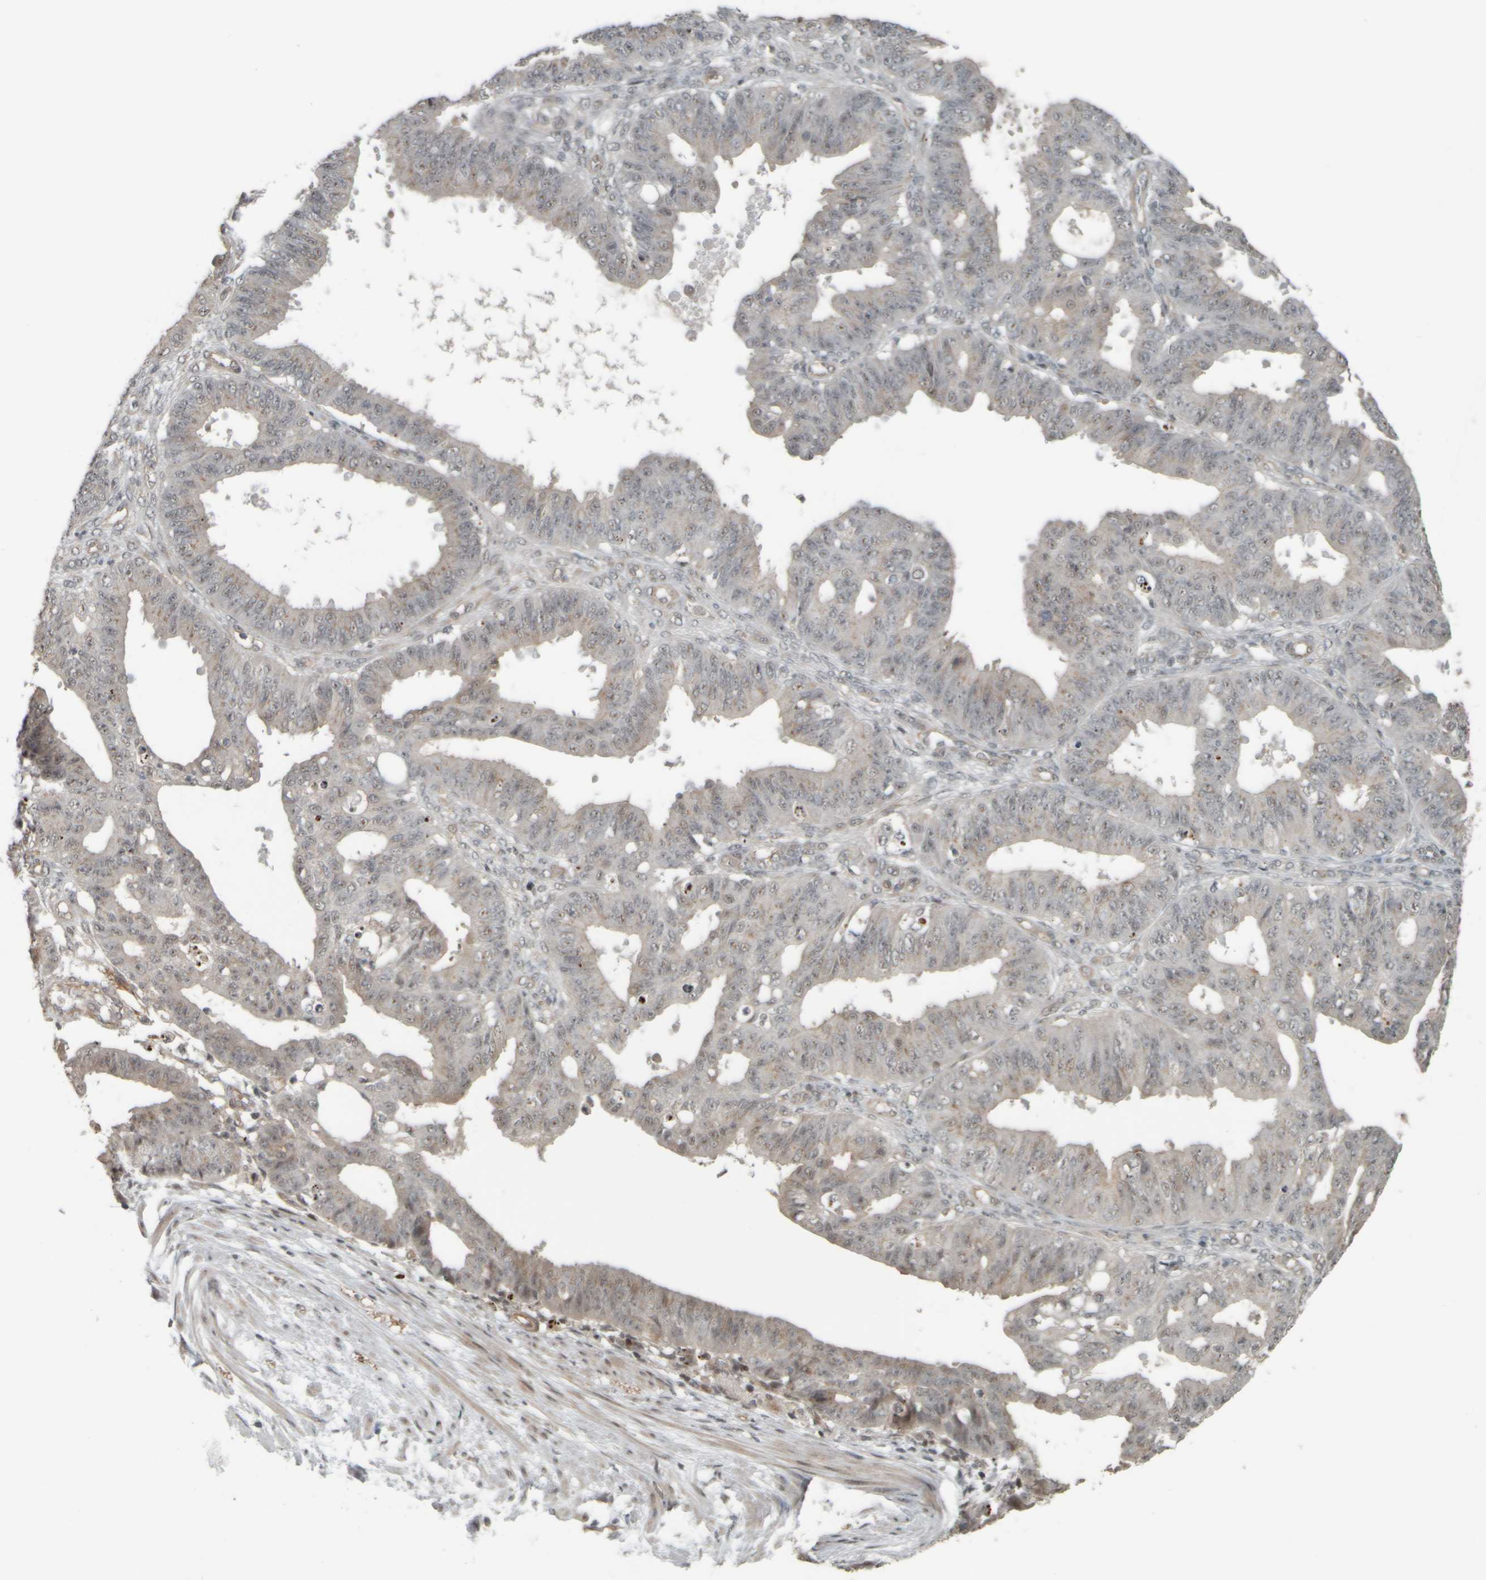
{"staining": {"intensity": "weak", "quantity": "<25%", "location": "nuclear"}, "tissue": "ovarian cancer", "cell_type": "Tumor cells", "image_type": "cancer", "snomed": [{"axis": "morphology", "description": "Carcinoma, endometroid"}, {"axis": "topography", "description": "Ovary"}], "caption": "Tumor cells show no significant positivity in ovarian endometroid carcinoma.", "gene": "NAPG", "patient": {"sex": "female", "age": 42}}